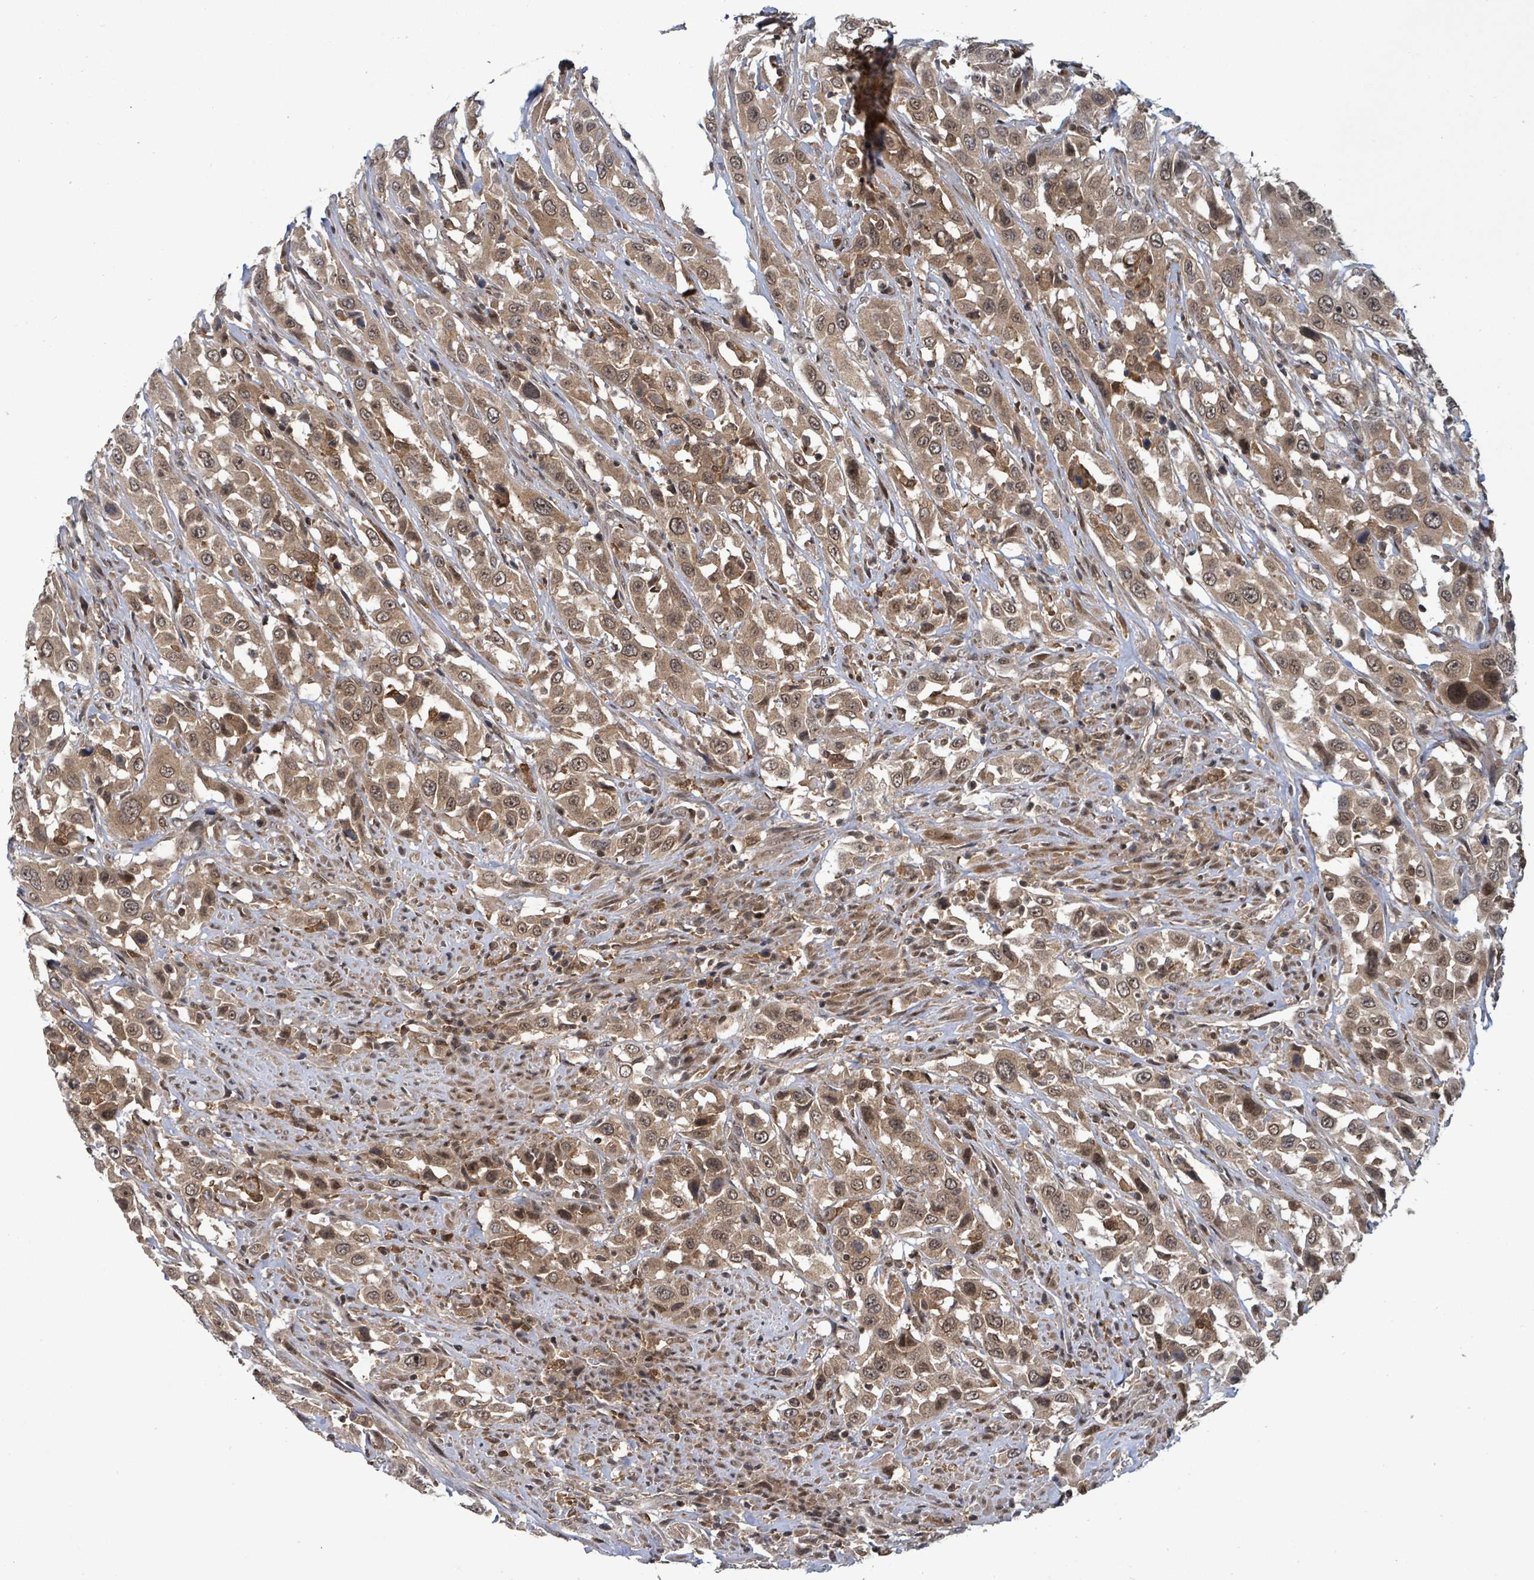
{"staining": {"intensity": "moderate", "quantity": ">75%", "location": "cytoplasmic/membranous,nuclear"}, "tissue": "urothelial cancer", "cell_type": "Tumor cells", "image_type": "cancer", "snomed": [{"axis": "morphology", "description": "Urothelial carcinoma, High grade"}, {"axis": "topography", "description": "Urinary bladder"}], "caption": "The micrograph demonstrates staining of urothelial cancer, revealing moderate cytoplasmic/membranous and nuclear protein staining (brown color) within tumor cells.", "gene": "FBXO6", "patient": {"sex": "male", "age": 61}}